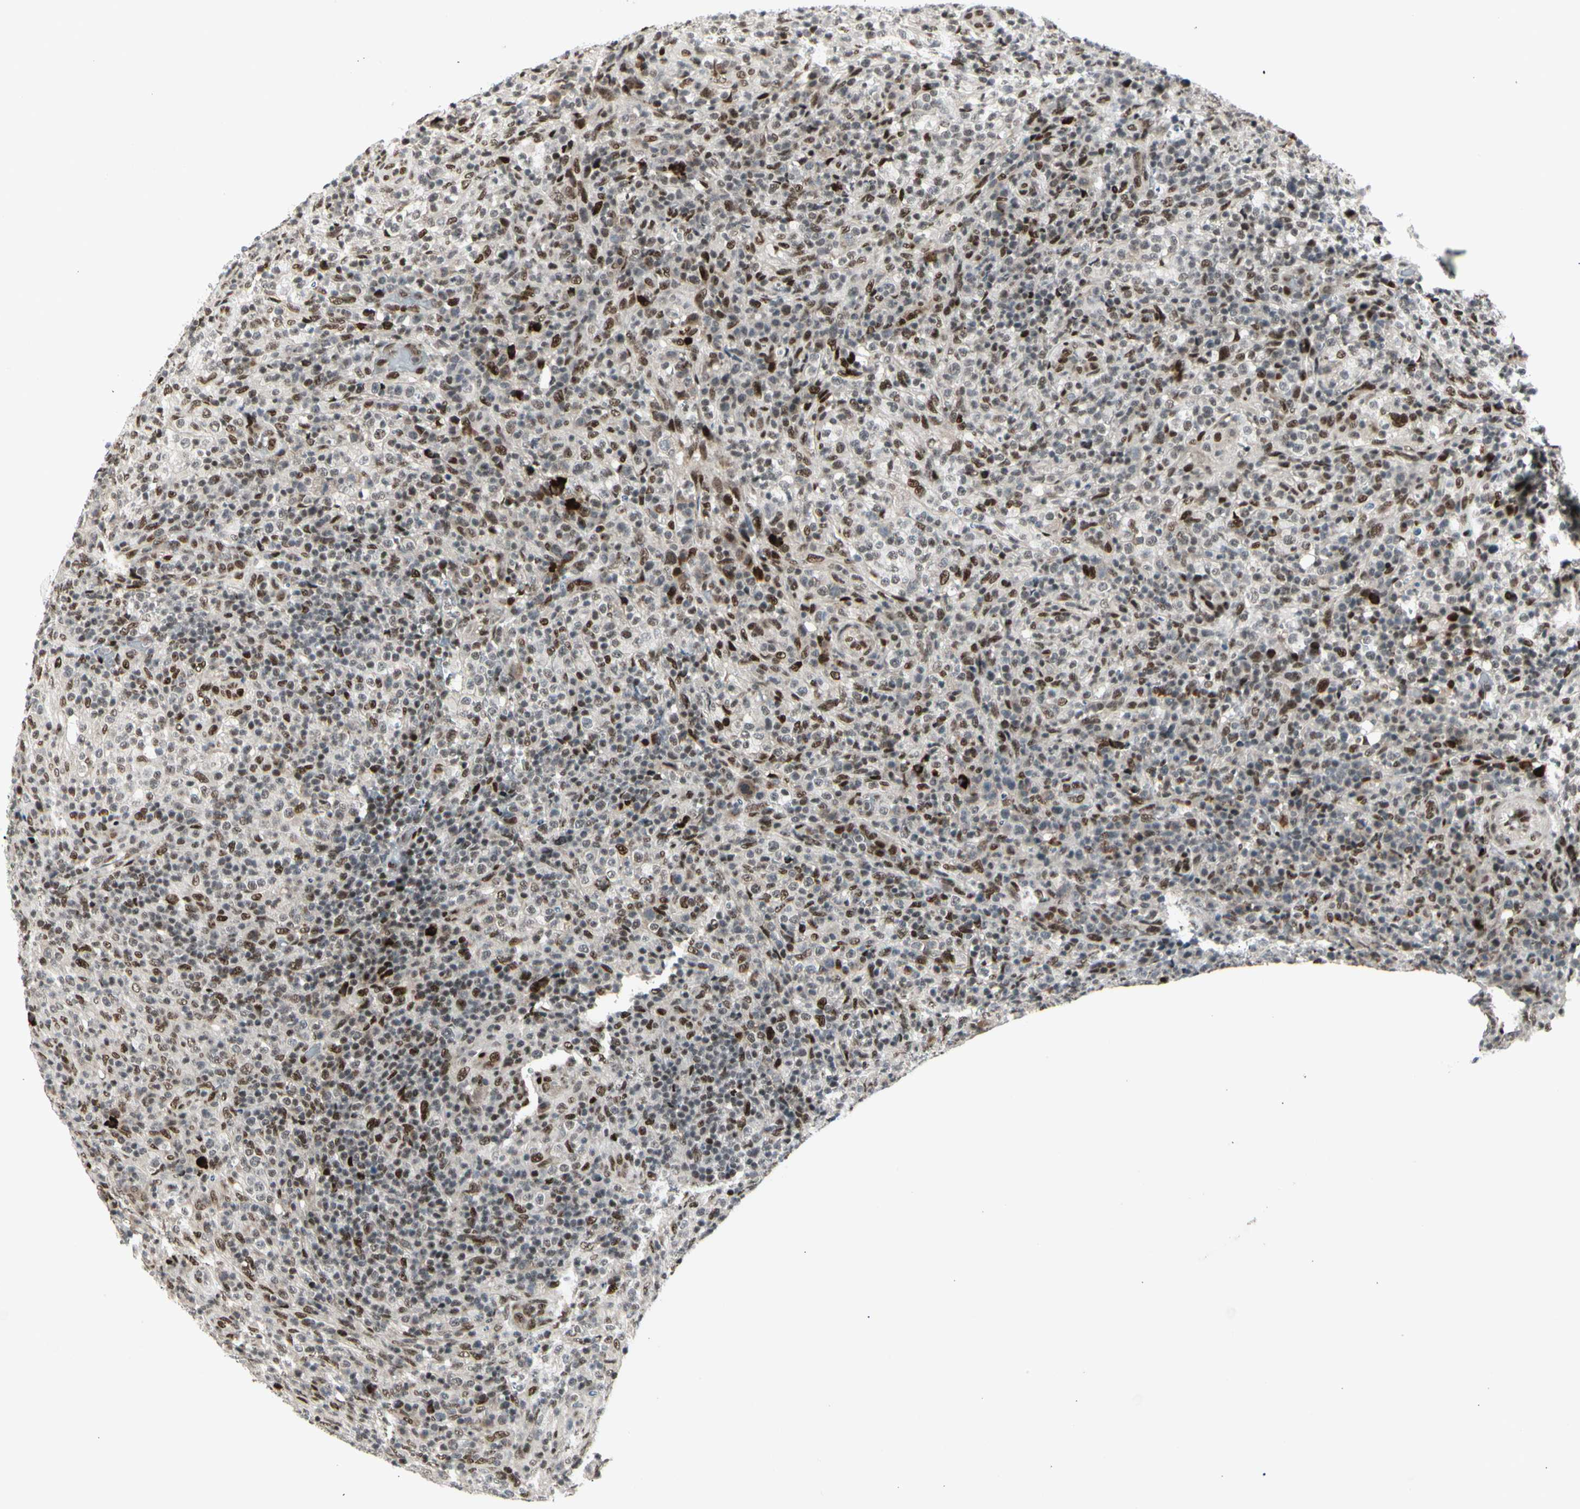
{"staining": {"intensity": "strong", "quantity": "25%-75%", "location": "nuclear"}, "tissue": "lymphoma", "cell_type": "Tumor cells", "image_type": "cancer", "snomed": [{"axis": "morphology", "description": "Malignant lymphoma, non-Hodgkin's type, High grade"}, {"axis": "topography", "description": "Lymph node"}], "caption": "Immunohistochemical staining of human malignant lymphoma, non-Hodgkin's type (high-grade) exhibits high levels of strong nuclear protein expression in approximately 25%-75% of tumor cells. (brown staining indicates protein expression, while blue staining denotes nuclei).", "gene": "FOXJ2", "patient": {"sex": "female", "age": 76}}